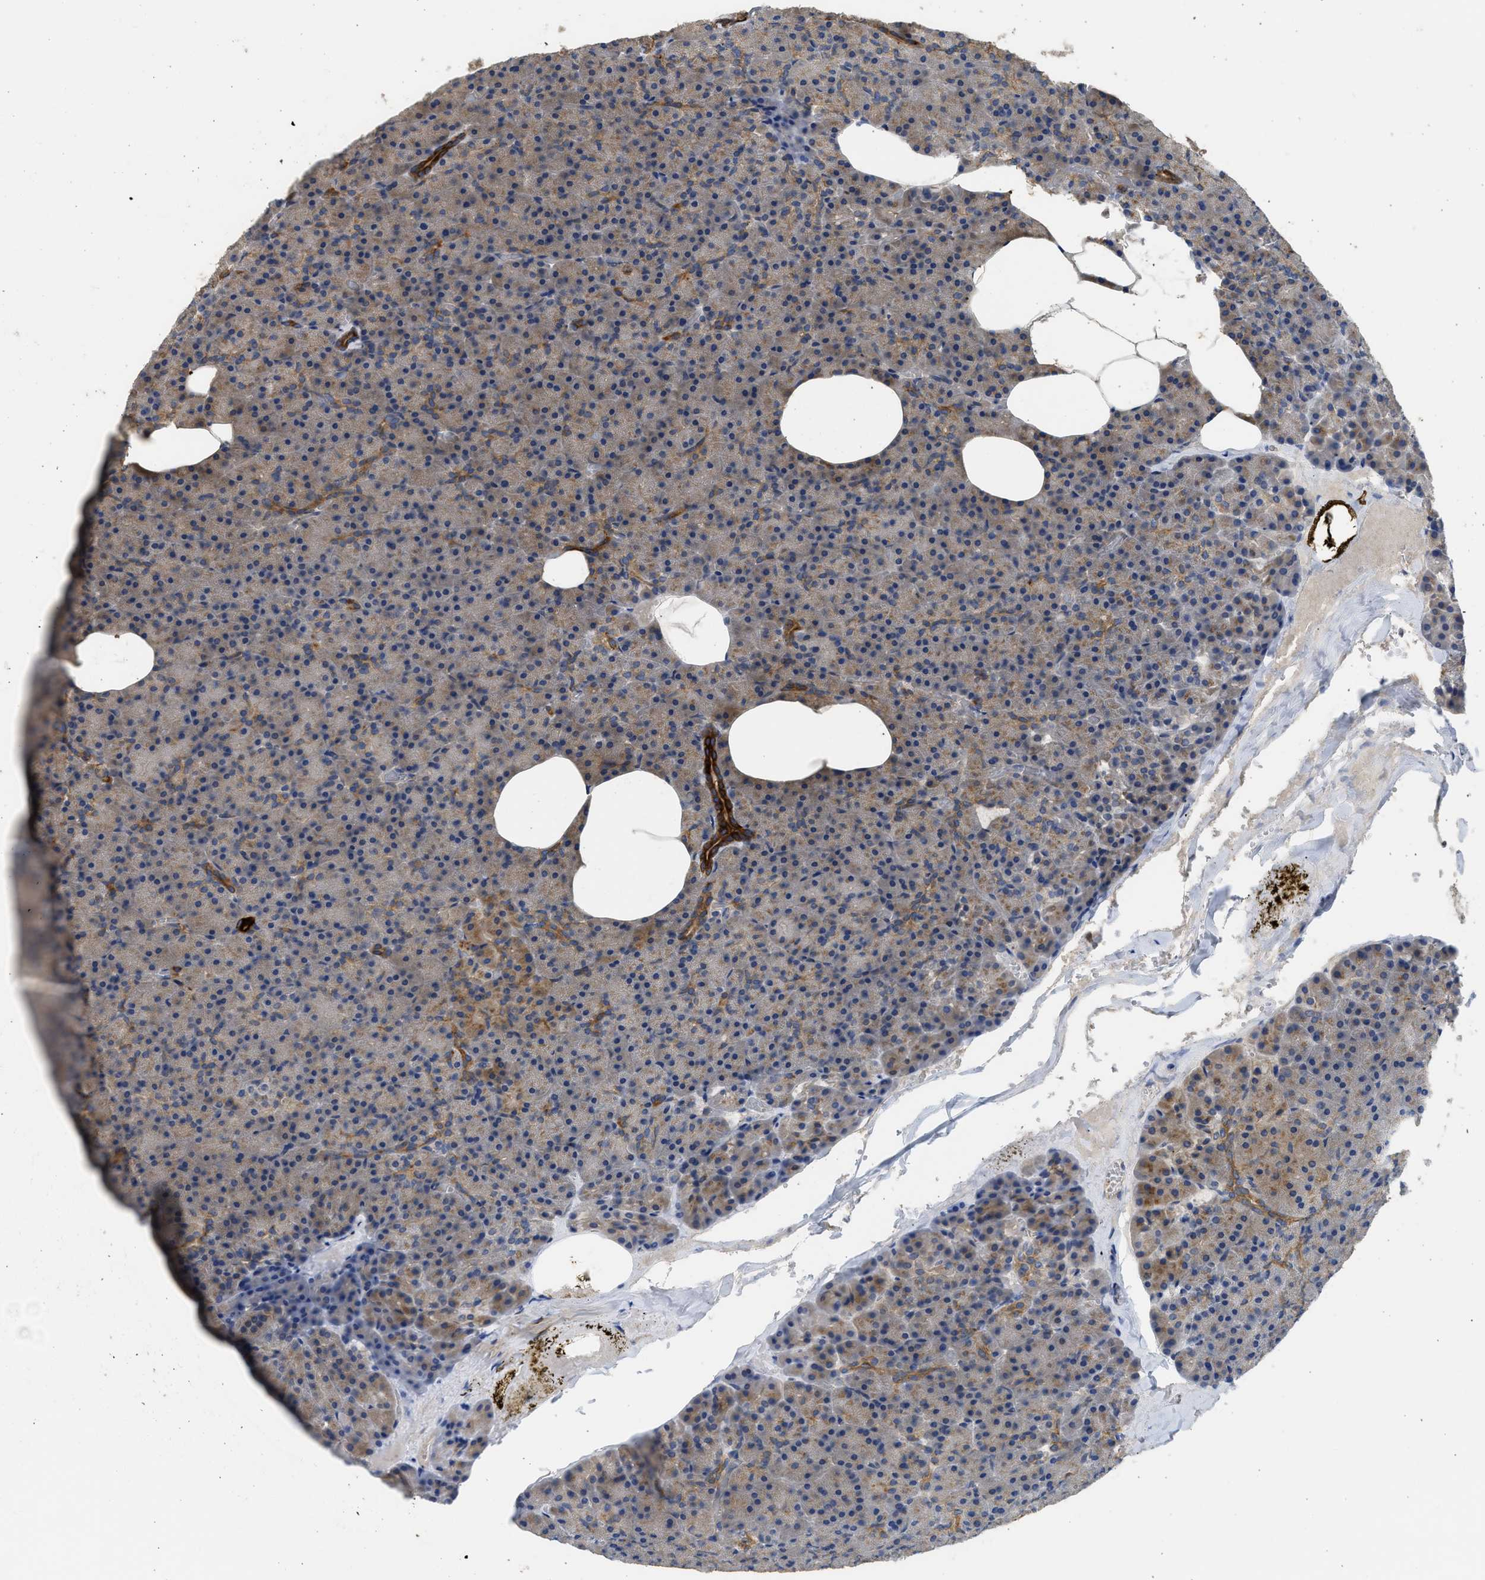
{"staining": {"intensity": "strong", "quantity": "25%-75%", "location": "cytoplasmic/membranous"}, "tissue": "pancreas", "cell_type": "Exocrine glandular cells", "image_type": "normal", "snomed": [{"axis": "morphology", "description": "Normal tissue, NOS"}, {"axis": "morphology", "description": "Carcinoid, malignant, NOS"}, {"axis": "topography", "description": "Pancreas"}], "caption": "Immunohistochemistry micrograph of normal human pancreas stained for a protein (brown), which exhibits high levels of strong cytoplasmic/membranous expression in approximately 25%-75% of exocrine glandular cells.", "gene": "CSRNP2", "patient": {"sex": "female", "age": 35}}